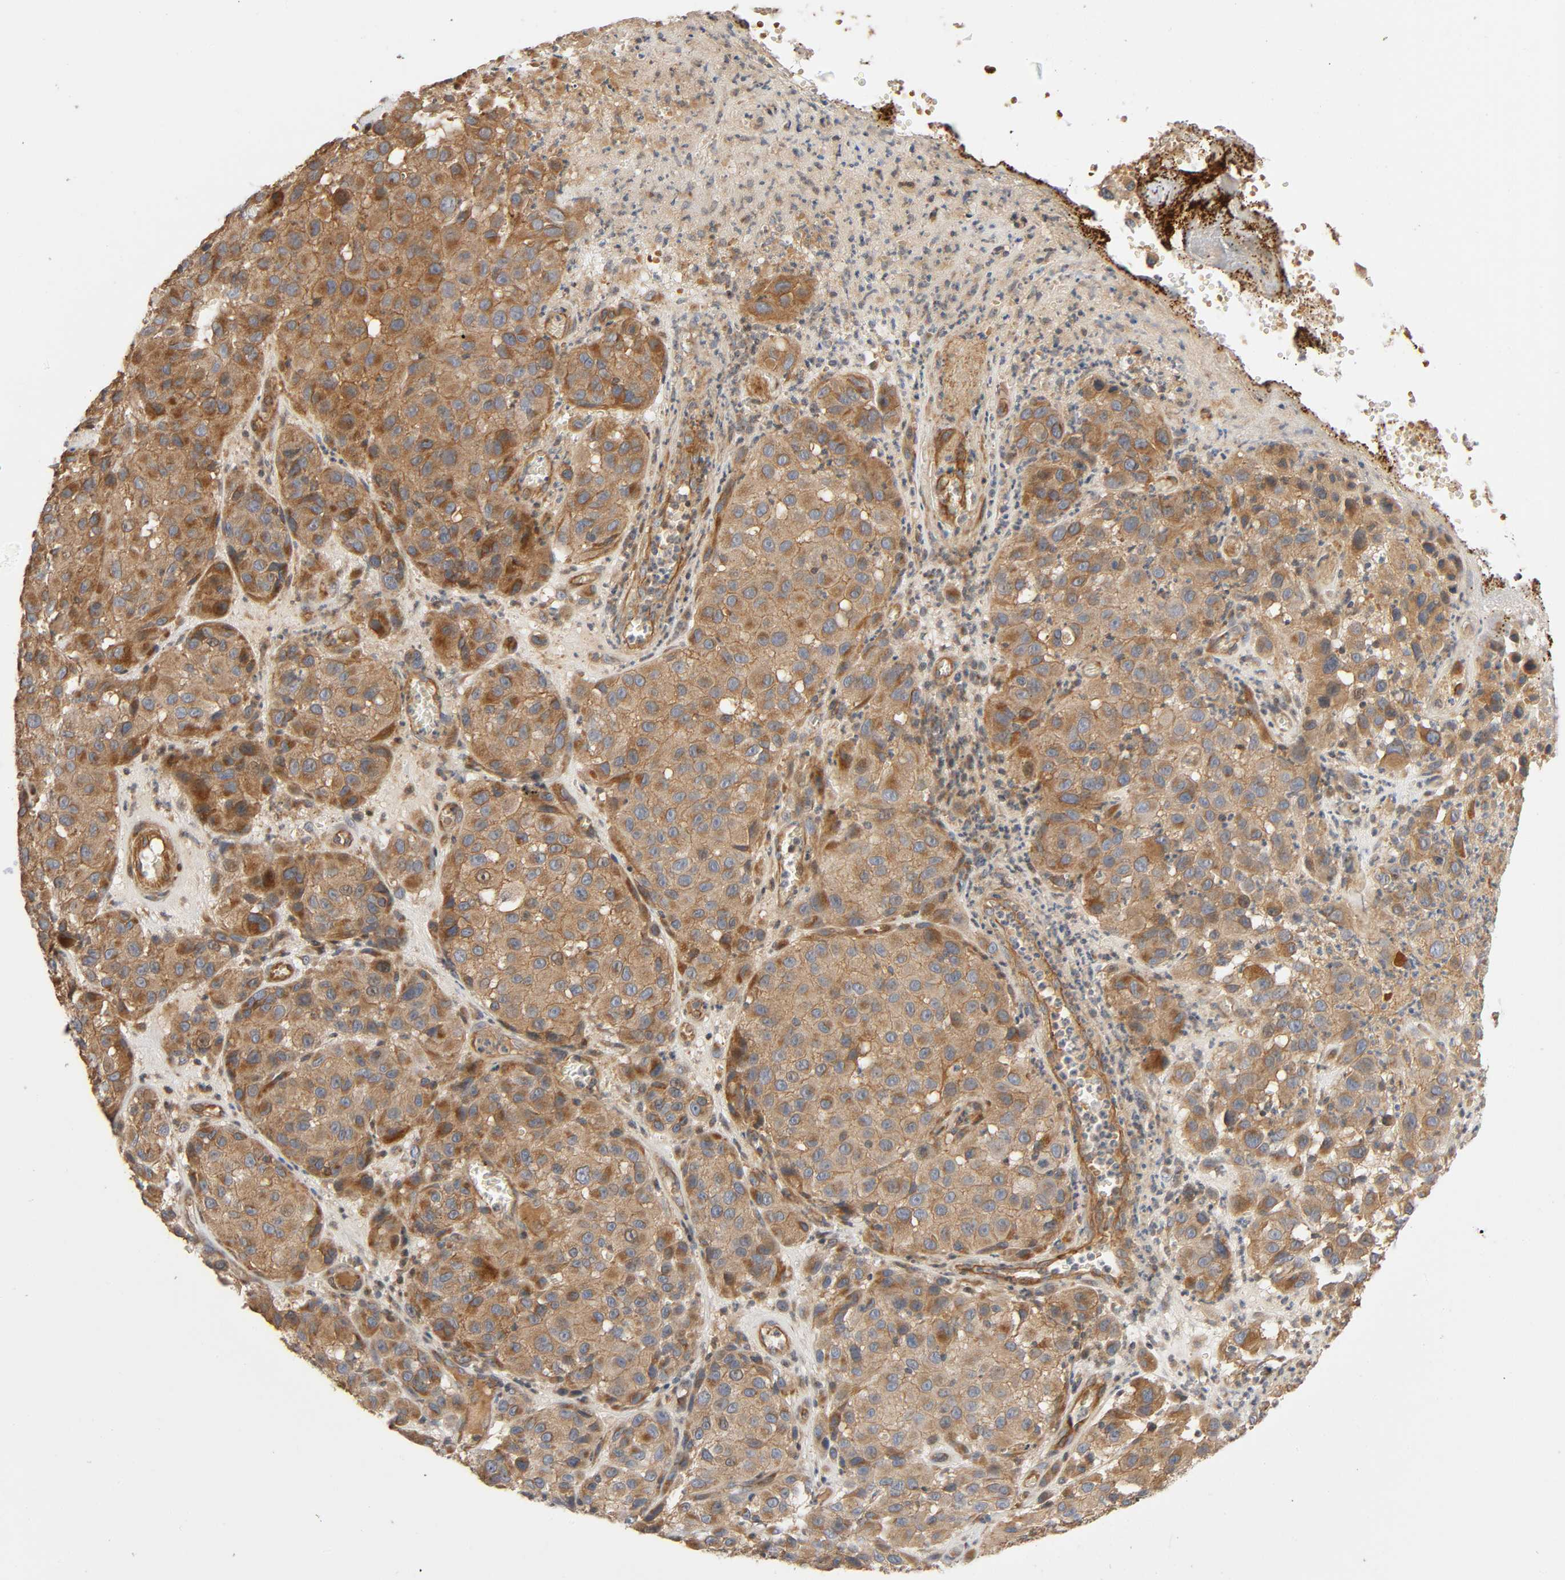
{"staining": {"intensity": "moderate", "quantity": ">75%", "location": "cytoplasmic/membranous"}, "tissue": "melanoma", "cell_type": "Tumor cells", "image_type": "cancer", "snomed": [{"axis": "morphology", "description": "Malignant melanoma, NOS"}, {"axis": "topography", "description": "Skin"}], "caption": "Brown immunohistochemical staining in malignant melanoma shows moderate cytoplasmic/membranous staining in about >75% of tumor cells. Using DAB (brown) and hematoxylin (blue) stains, captured at high magnification using brightfield microscopy.", "gene": "SGSM1", "patient": {"sex": "female", "age": 21}}